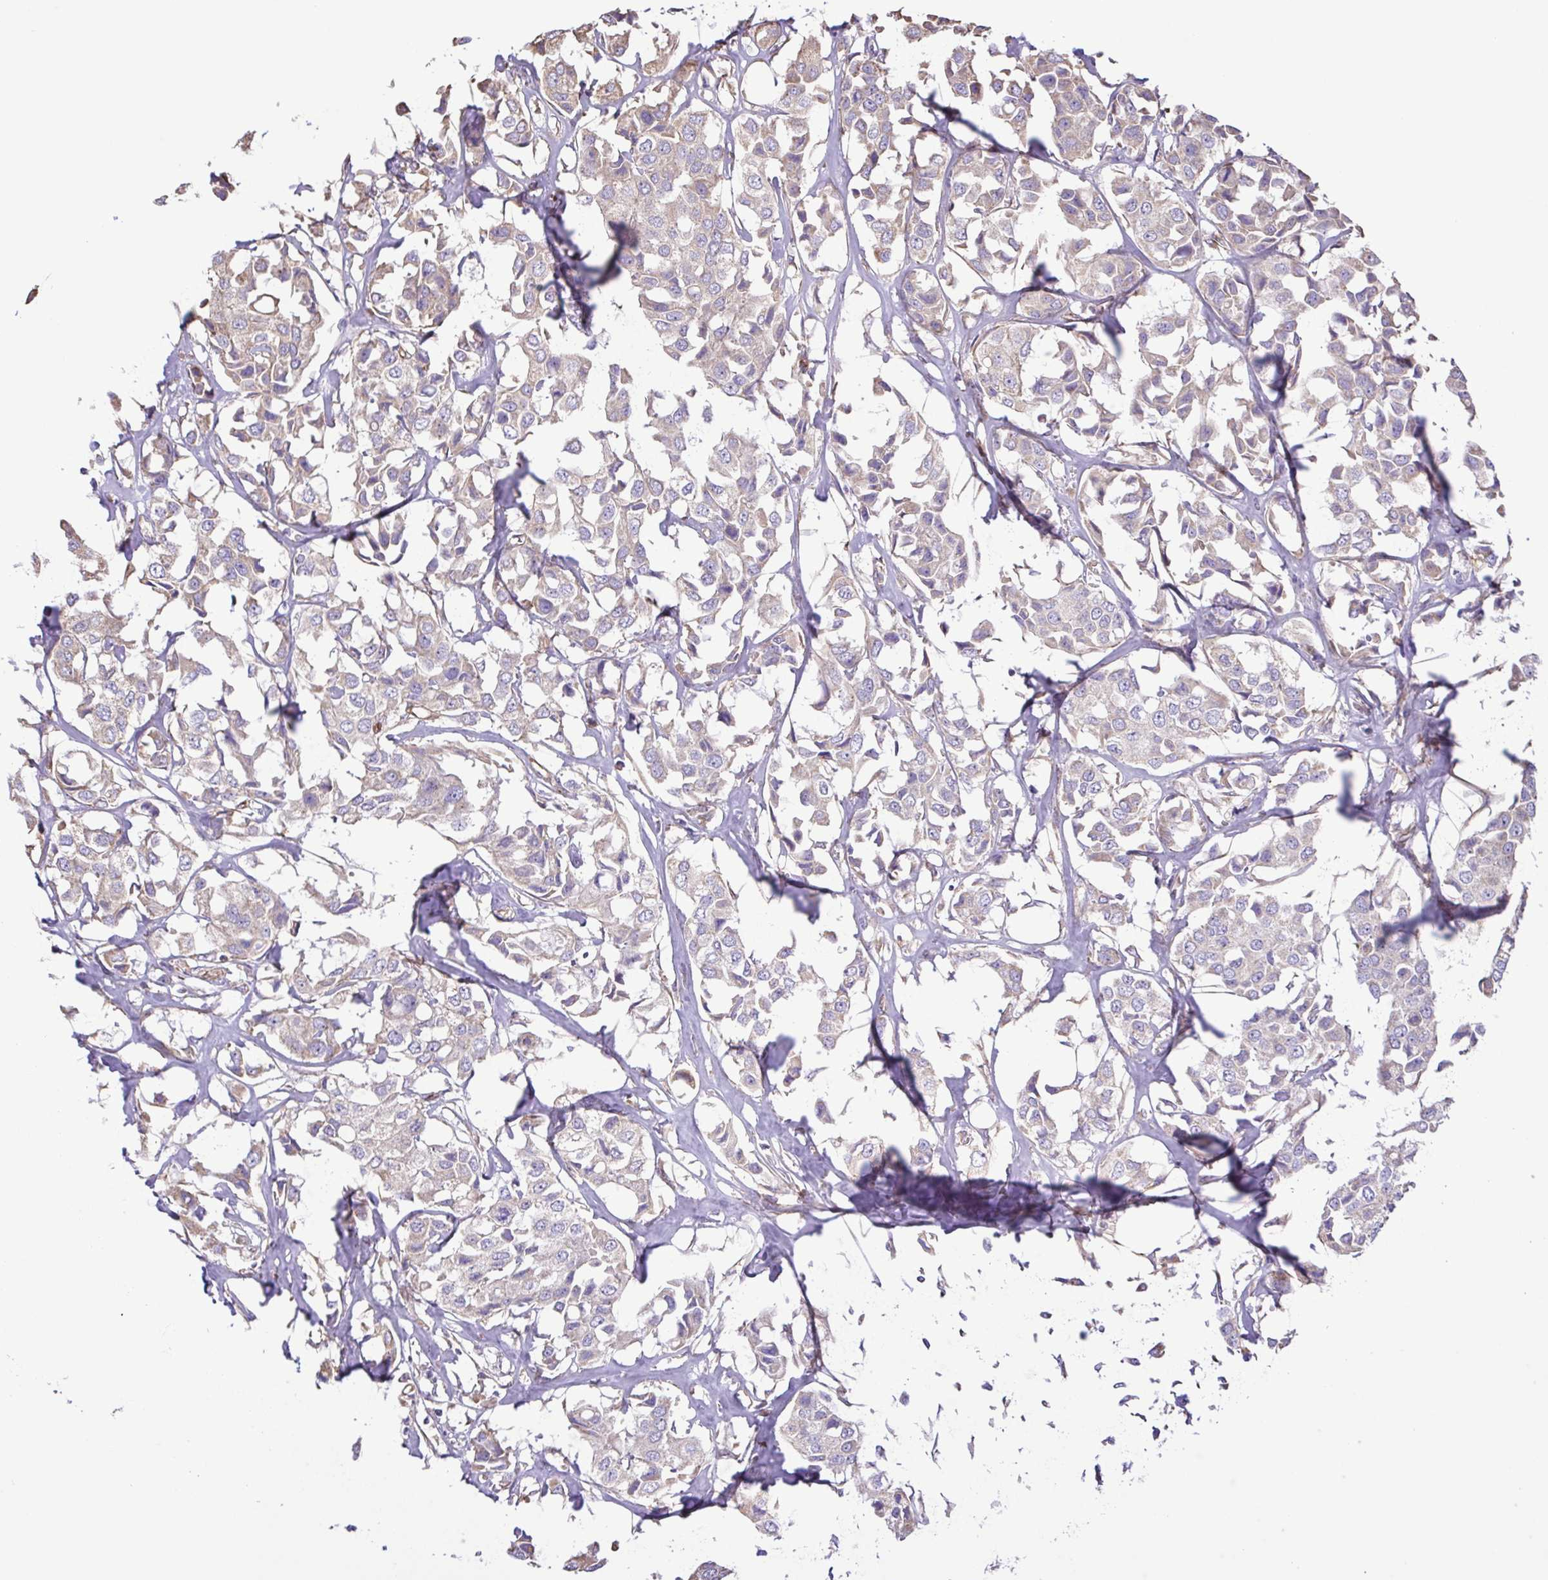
{"staining": {"intensity": "weak", "quantity": "<25%", "location": "cytoplasmic/membranous"}, "tissue": "breast cancer", "cell_type": "Tumor cells", "image_type": "cancer", "snomed": [{"axis": "morphology", "description": "Duct carcinoma"}, {"axis": "topography", "description": "Breast"}], "caption": "Human infiltrating ductal carcinoma (breast) stained for a protein using immunohistochemistry exhibits no positivity in tumor cells.", "gene": "FLT1", "patient": {"sex": "female", "age": 80}}